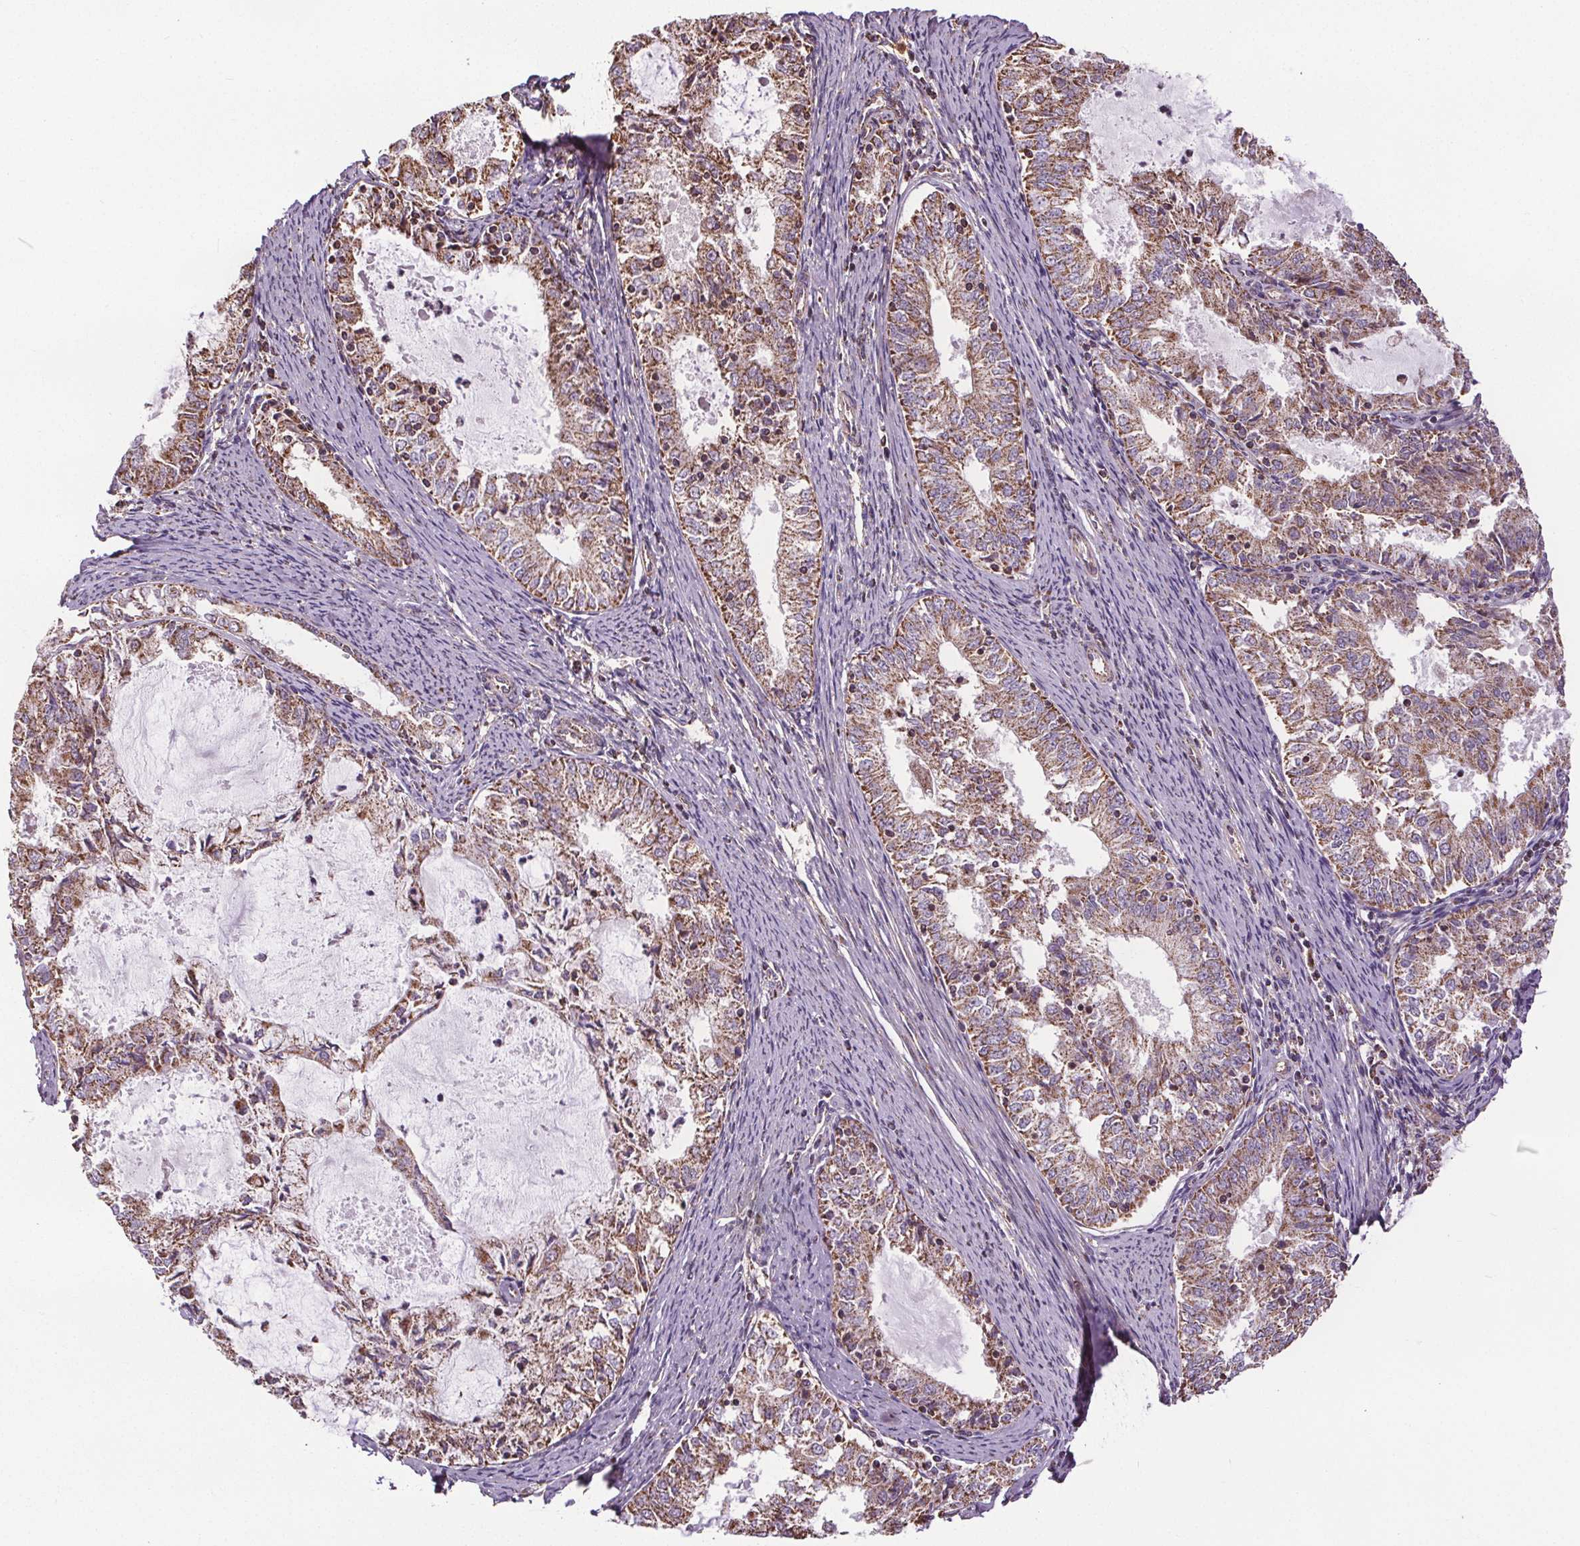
{"staining": {"intensity": "moderate", "quantity": ">75%", "location": "cytoplasmic/membranous"}, "tissue": "endometrial cancer", "cell_type": "Tumor cells", "image_type": "cancer", "snomed": [{"axis": "morphology", "description": "Adenocarcinoma, NOS"}, {"axis": "topography", "description": "Endometrium"}], "caption": "Tumor cells reveal medium levels of moderate cytoplasmic/membranous positivity in about >75% of cells in human endometrial adenocarcinoma.", "gene": "ZNF548", "patient": {"sex": "female", "age": 57}}